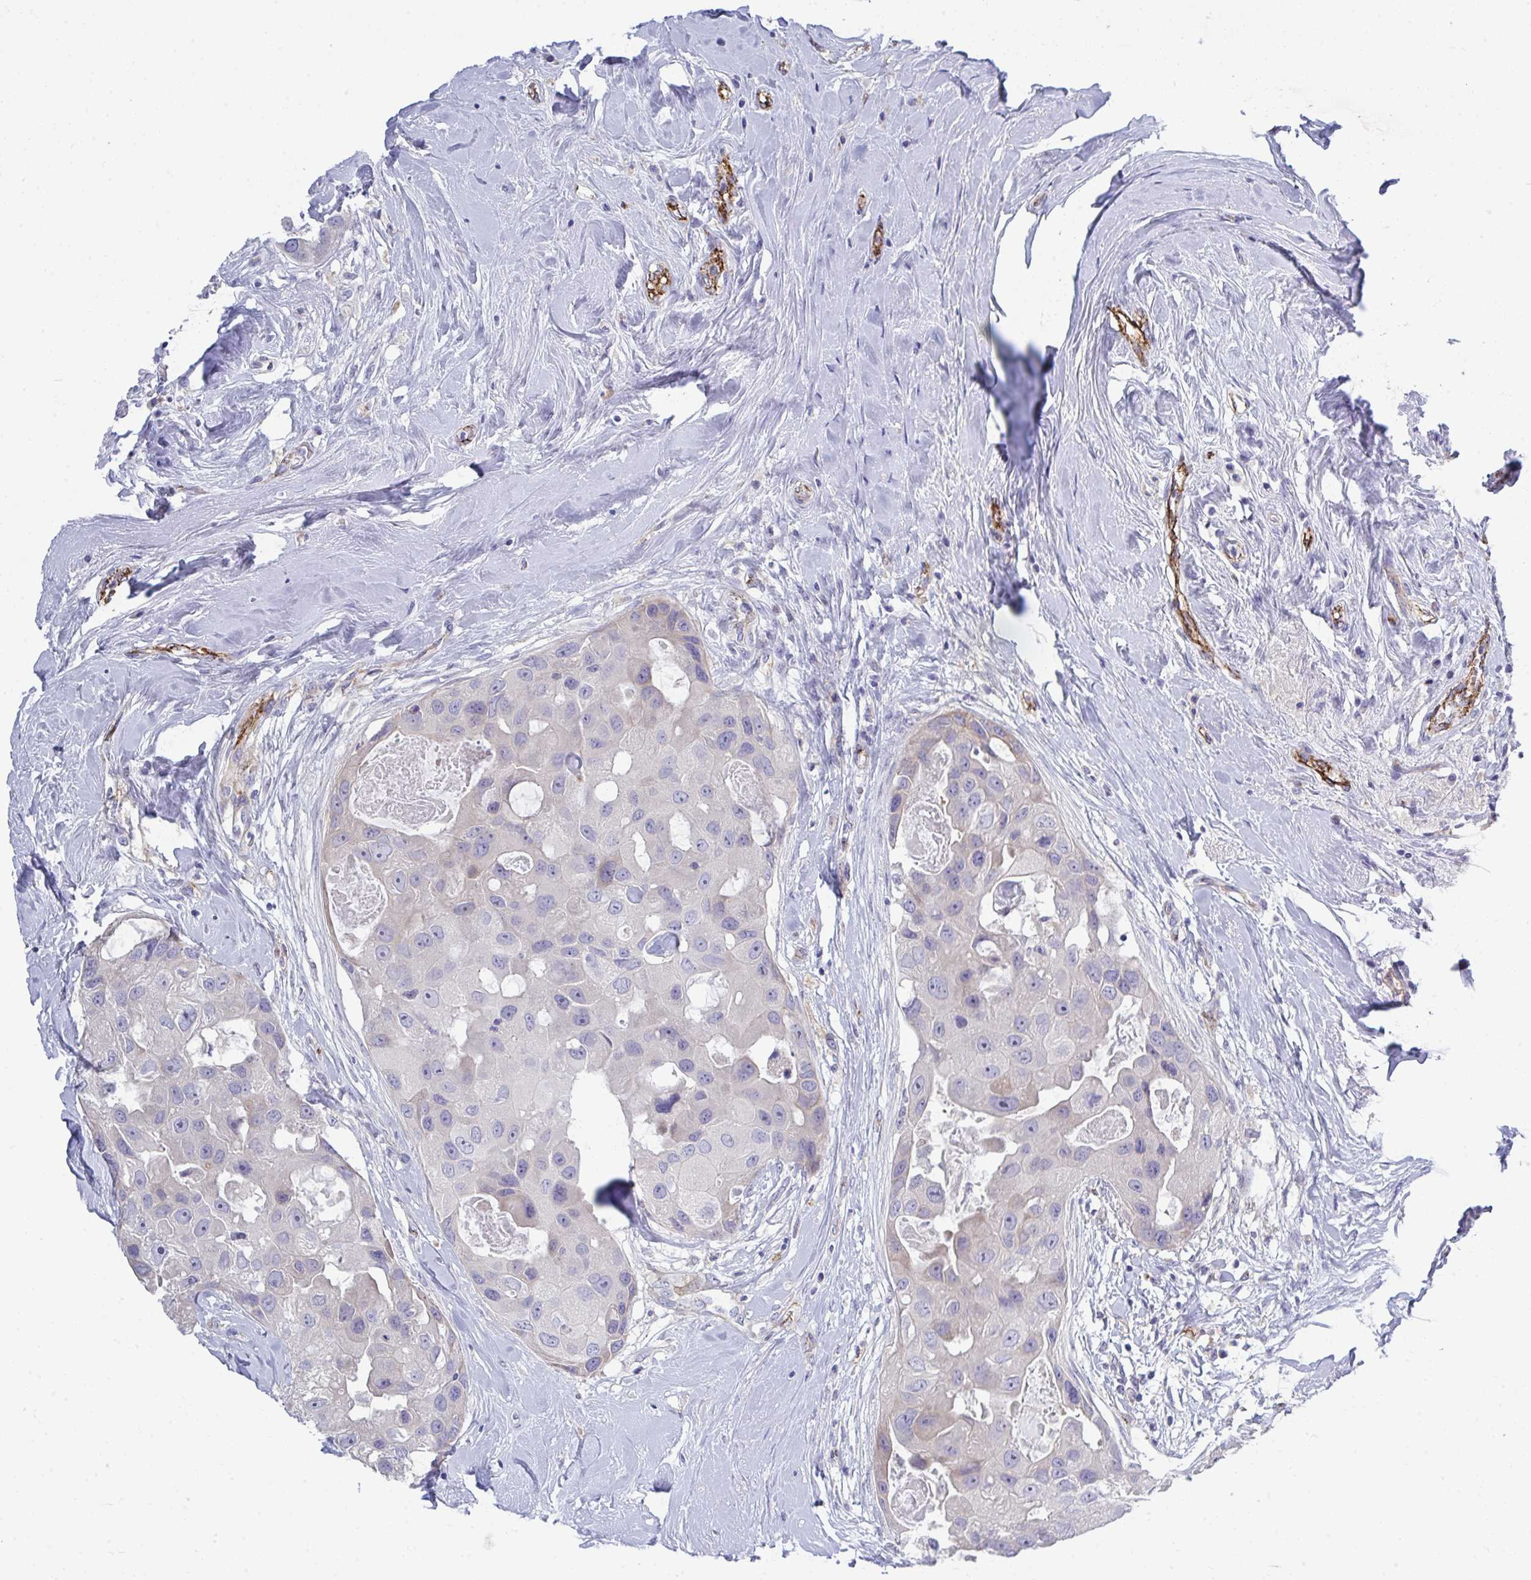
{"staining": {"intensity": "negative", "quantity": "none", "location": "none"}, "tissue": "breast cancer", "cell_type": "Tumor cells", "image_type": "cancer", "snomed": [{"axis": "morphology", "description": "Duct carcinoma"}, {"axis": "topography", "description": "Breast"}], "caption": "Immunohistochemical staining of breast cancer exhibits no significant staining in tumor cells.", "gene": "TOR1AIP2", "patient": {"sex": "female", "age": 43}}